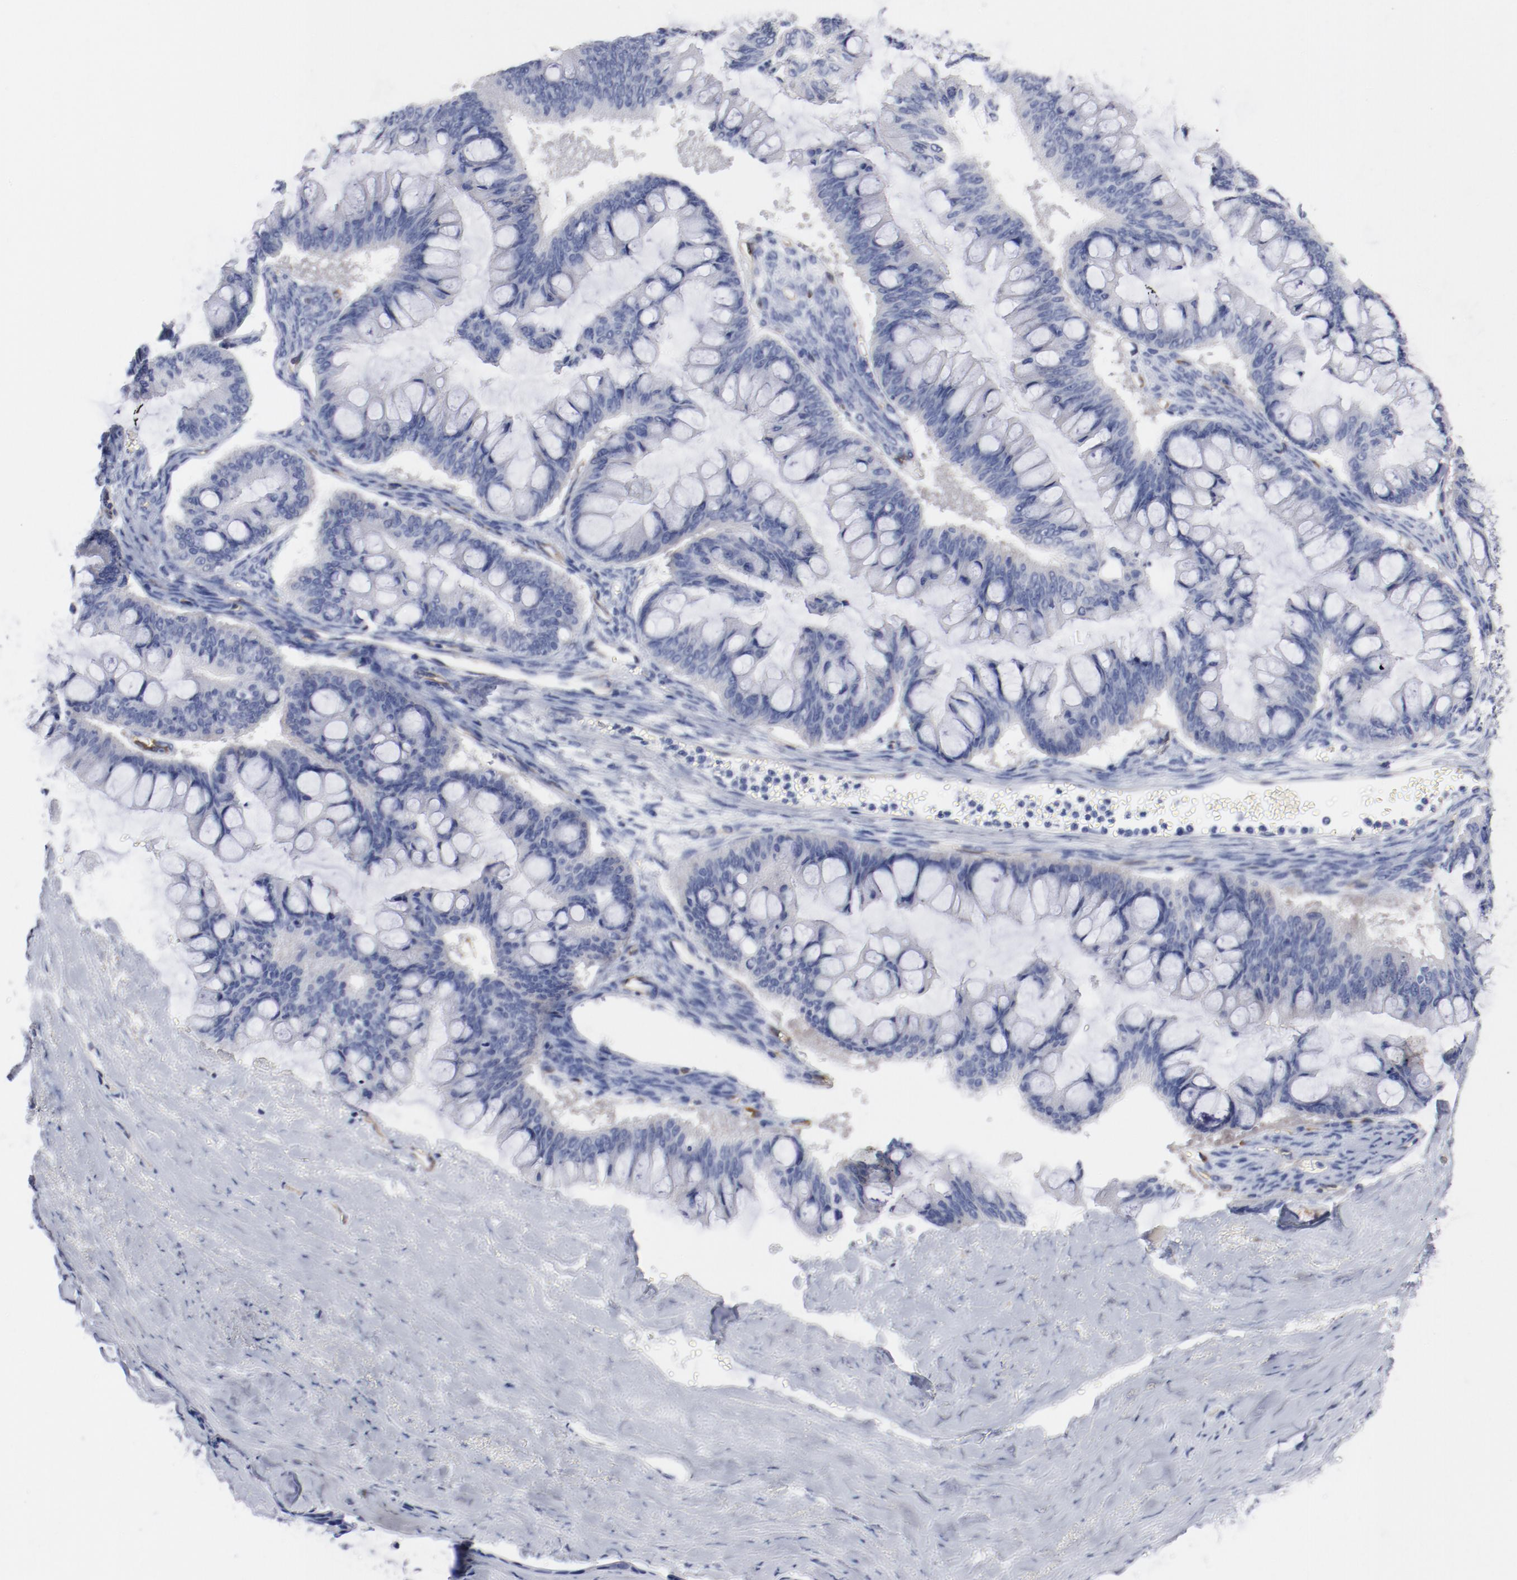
{"staining": {"intensity": "negative", "quantity": "none", "location": "none"}, "tissue": "ovarian cancer", "cell_type": "Tumor cells", "image_type": "cancer", "snomed": [{"axis": "morphology", "description": "Cystadenocarcinoma, mucinous, NOS"}, {"axis": "topography", "description": "Ovary"}], "caption": "IHC of human ovarian mucinous cystadenocarcinoma shows no expression in tumor cells.", "gene": "SHANK3", "patient": {"sex": "female", "age": 73}}